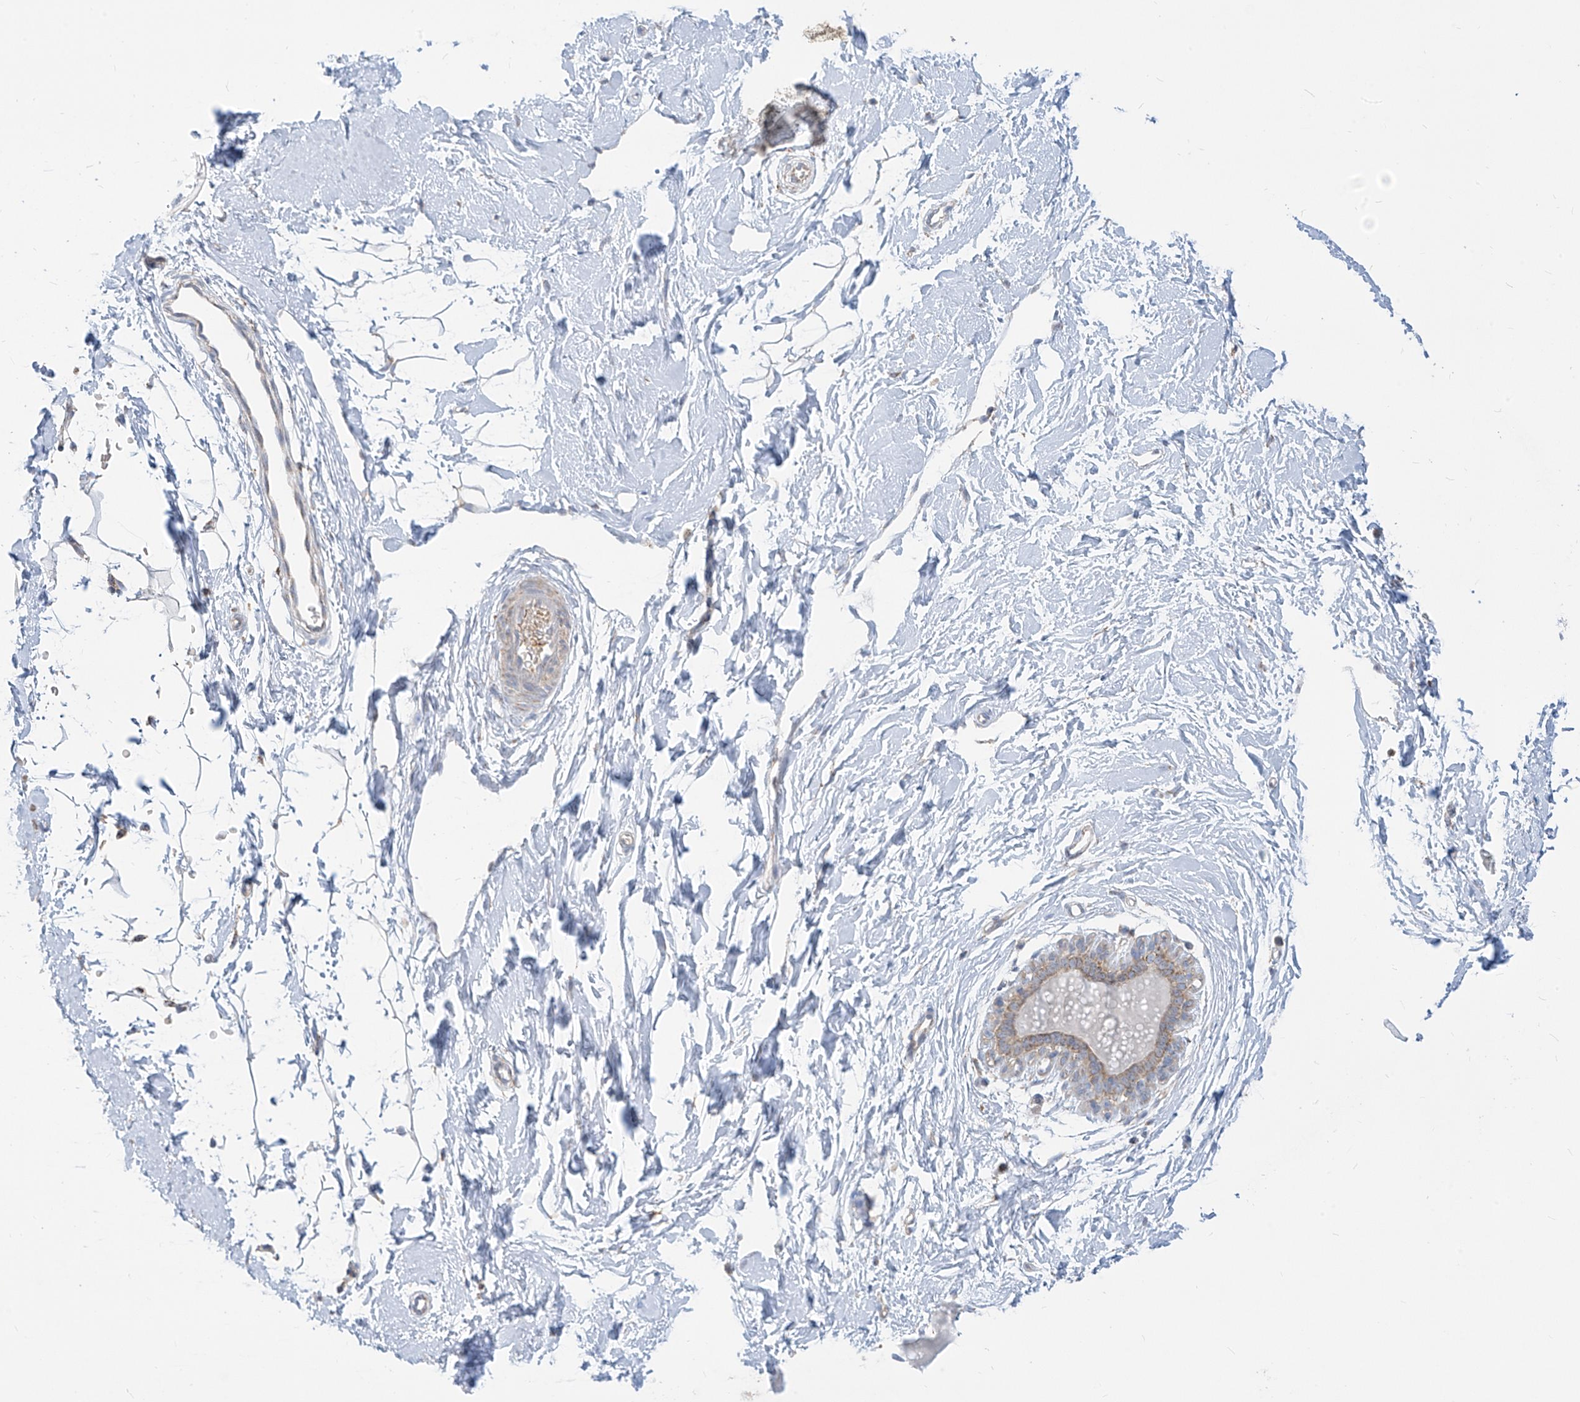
{"staining": {"intensity": "negative", "quantity": "none", "location": "none"}, "tissue": "adipose tissue", "cell_type": "Adipocytes", "image_type": "normal", "snomed": [{"axis": "morphology", "description": "Normal tissue, NOS"}, {"axis": "topography", "description": "Breast"}], "caption": "Immunohistochemical staining of normal human adipose tissue reveals no significant expression in adipocytes.", "gene": "ARHGEF40", "patient": {"sex": "female", "age": 23}}